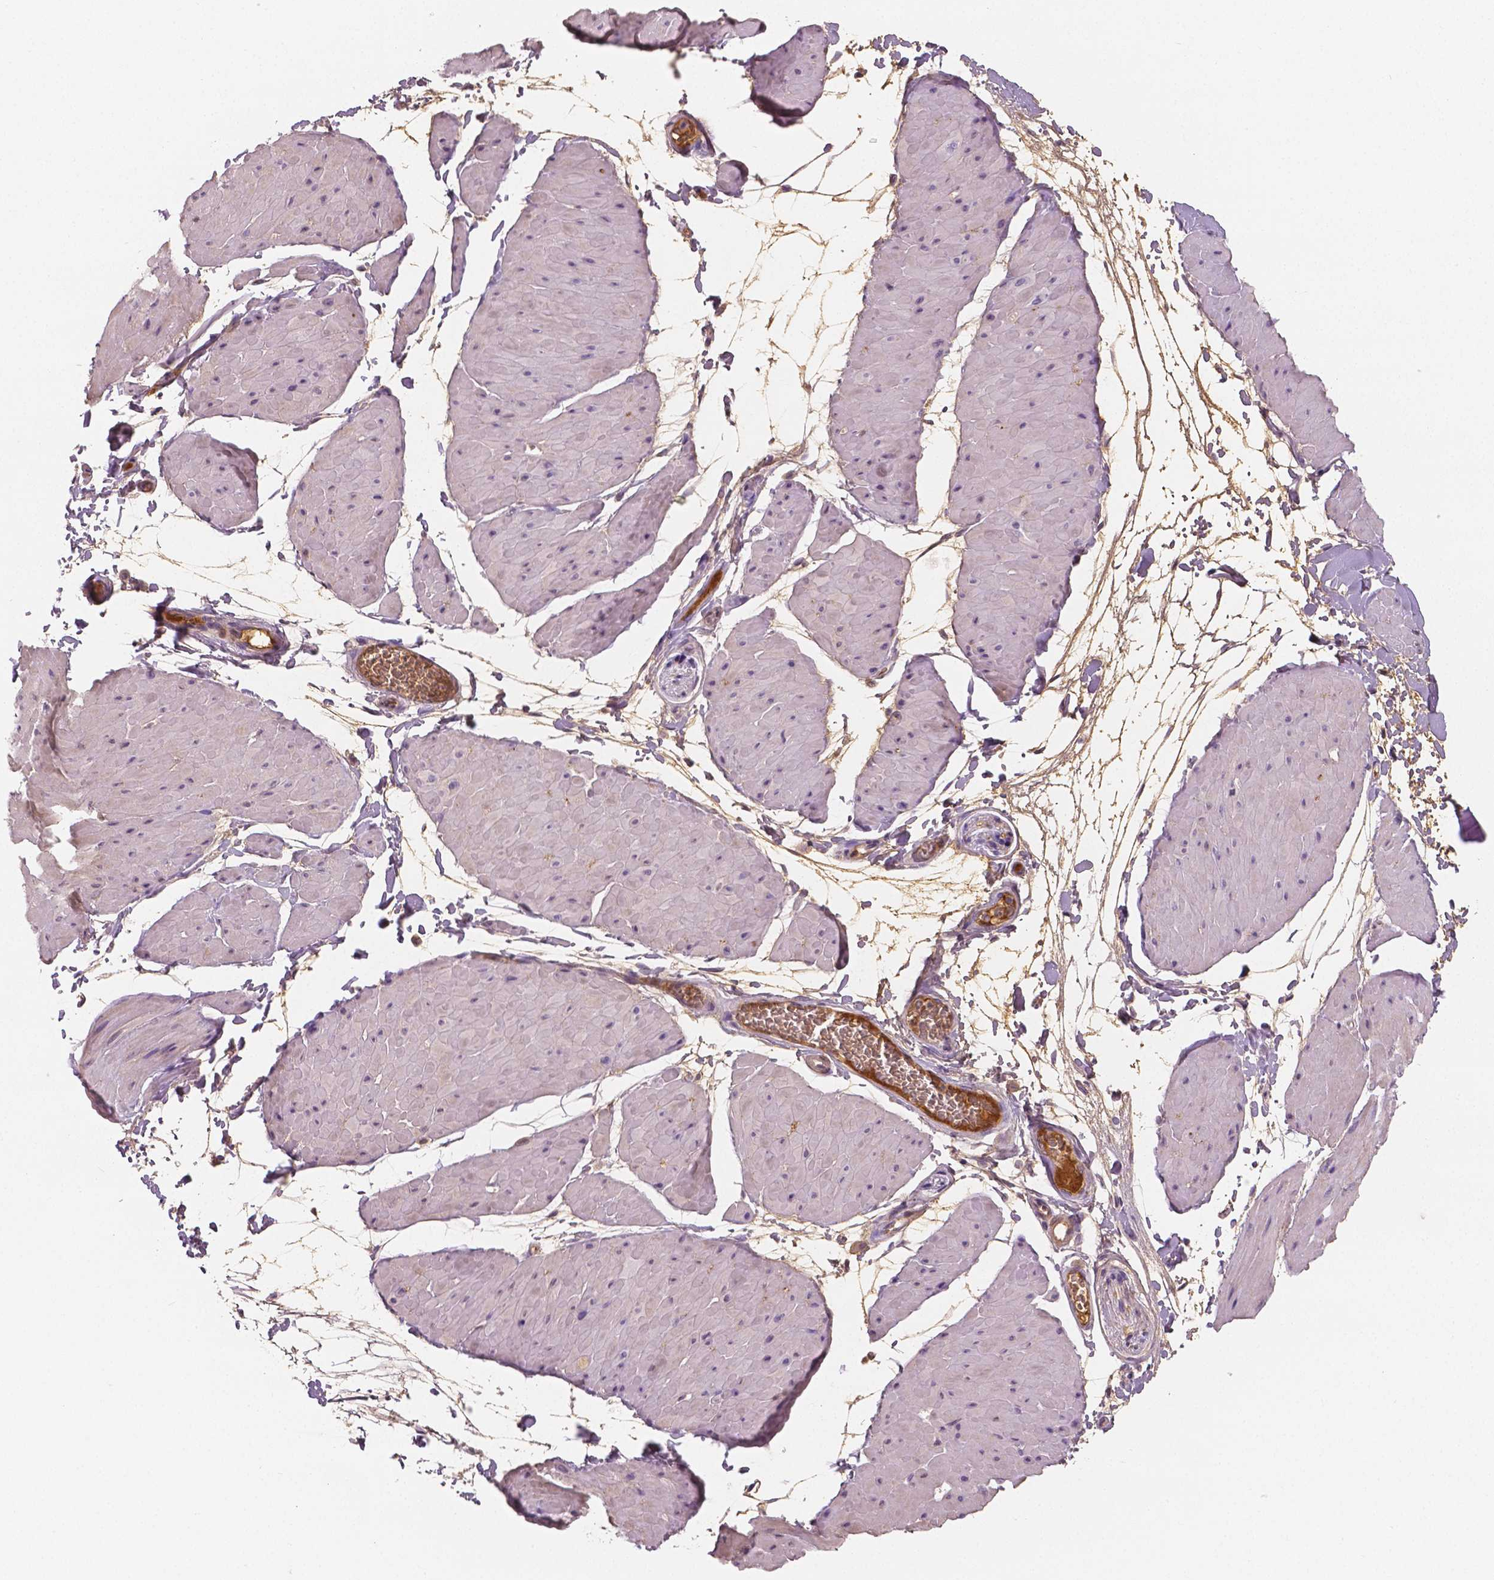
{"staining": {"intensity": "moderate", "quantity": "25%-75%", "location": "cytoplasmic/membranous"}, "tissue": "adipose tissue", "cell_type": "Adipocytes", "image_type": "normal", "snomed": [{"axis": "morphology", "description": "Normal tissue, NOS"}, {"axis": "topography", "description": "Smooth muscle"}, {"axis": "topography", "description": "Peripheral nerve tissue"}], "caption": "Moderate cytoplasmic/membranous expression is seen in about 25%-75% of adipocytes in normal adipose tissue. Immunohistochemistry stains the protein of interest in brown and the nuclei are stained blue.", "gene": "APOA4", "patient": {"sex": "male", "age": 58}}